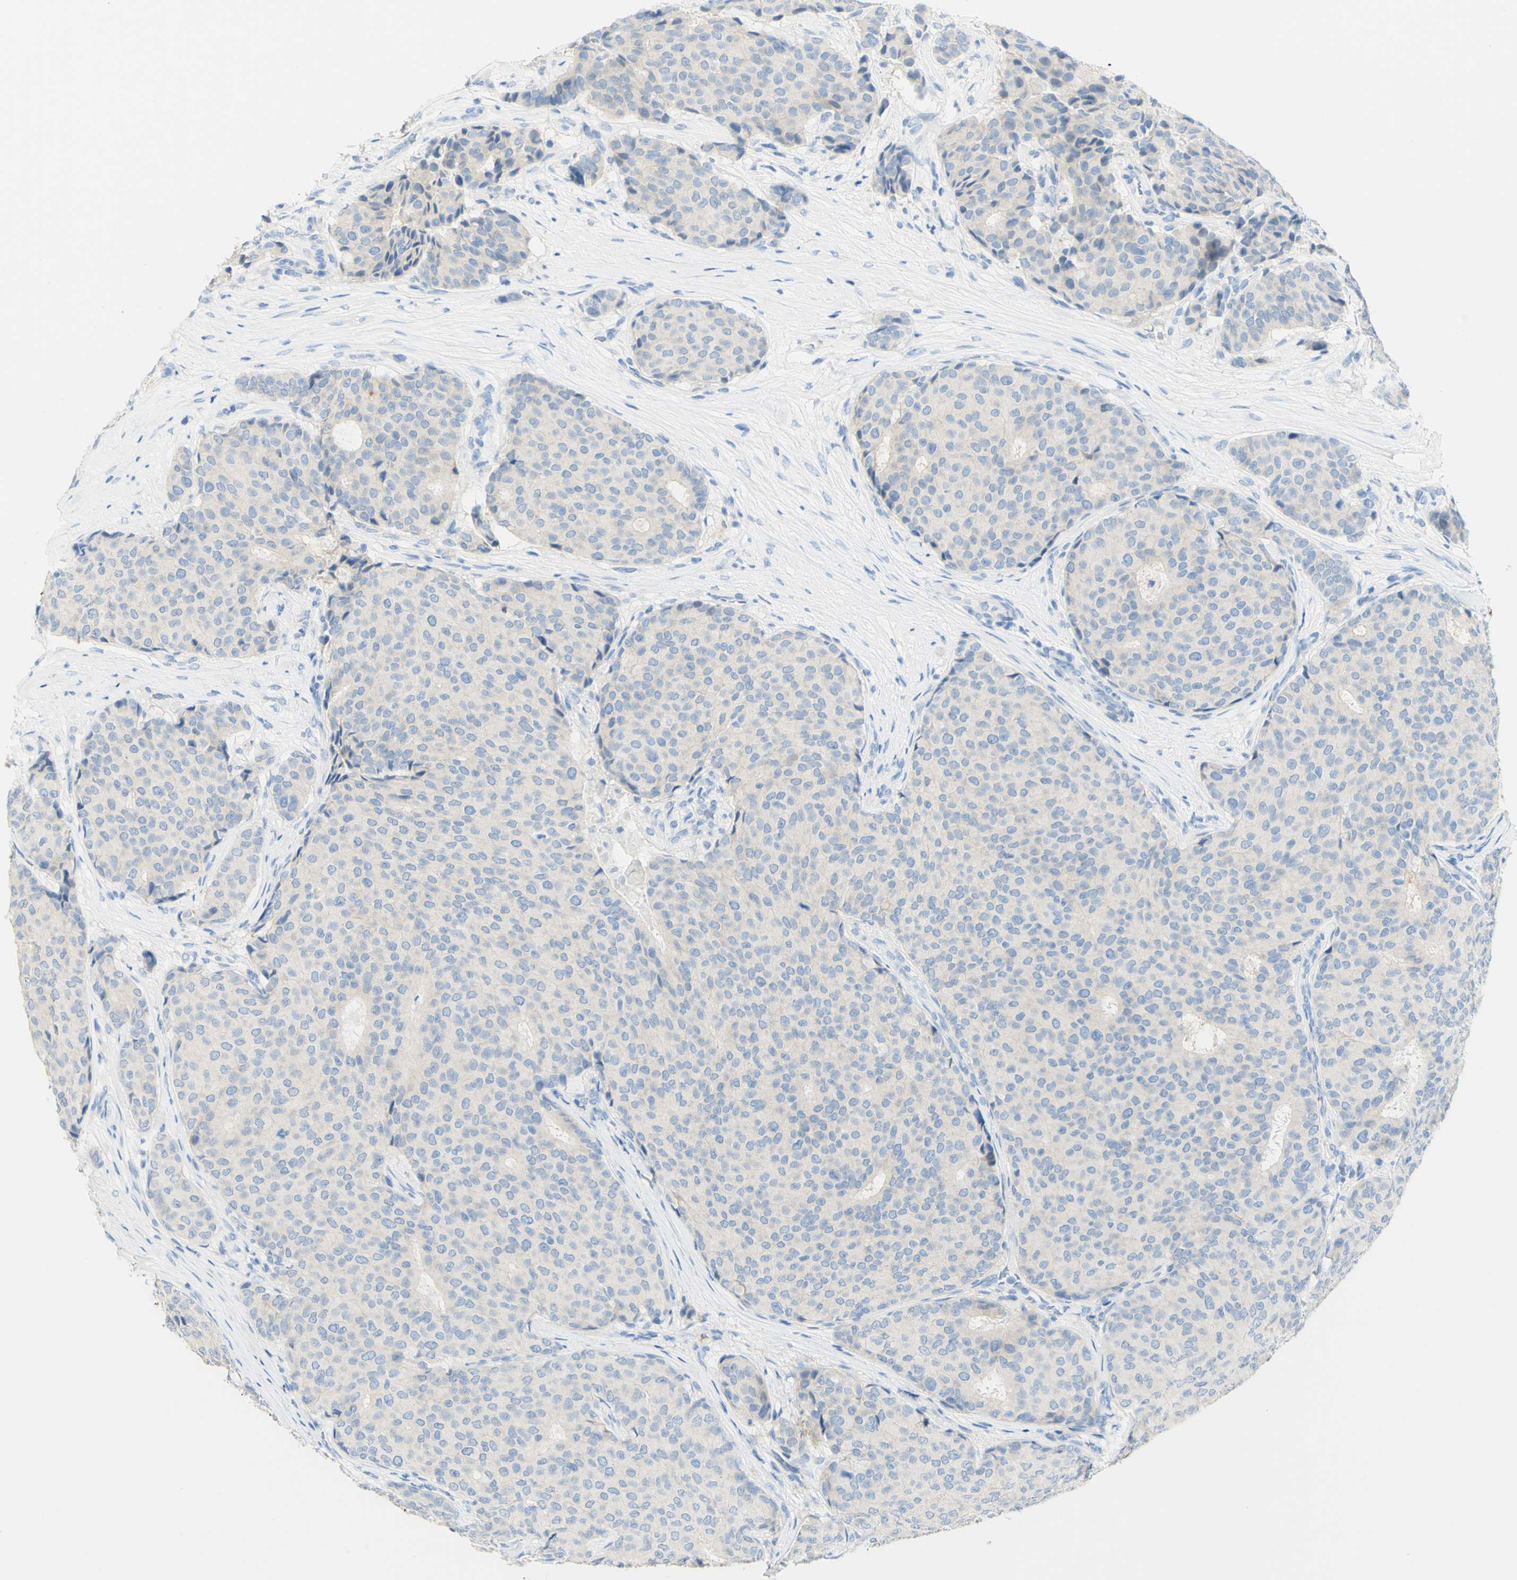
{"staining": {"intensity": "negative", "quantity": "none", "location": "none"}, "tissue": "breast cancer", "cell_type": "Tumor cells", "image_type": "cancer", "snomed": [{"axis": "morphology", "description": "Duct carcinoma"}, {"axis": "topography", "description": "Breast"}], "caption": "IHC photomicrograph of human breast cancer (intraductal carcinoma) stained for a protein (brown), which exhibits no staining in tumor cells. (Immunohistochemistry, brightfield microscopy, high magnification).", "gene": "PIGR", "patient": {"sex": "female", "age": 75}}